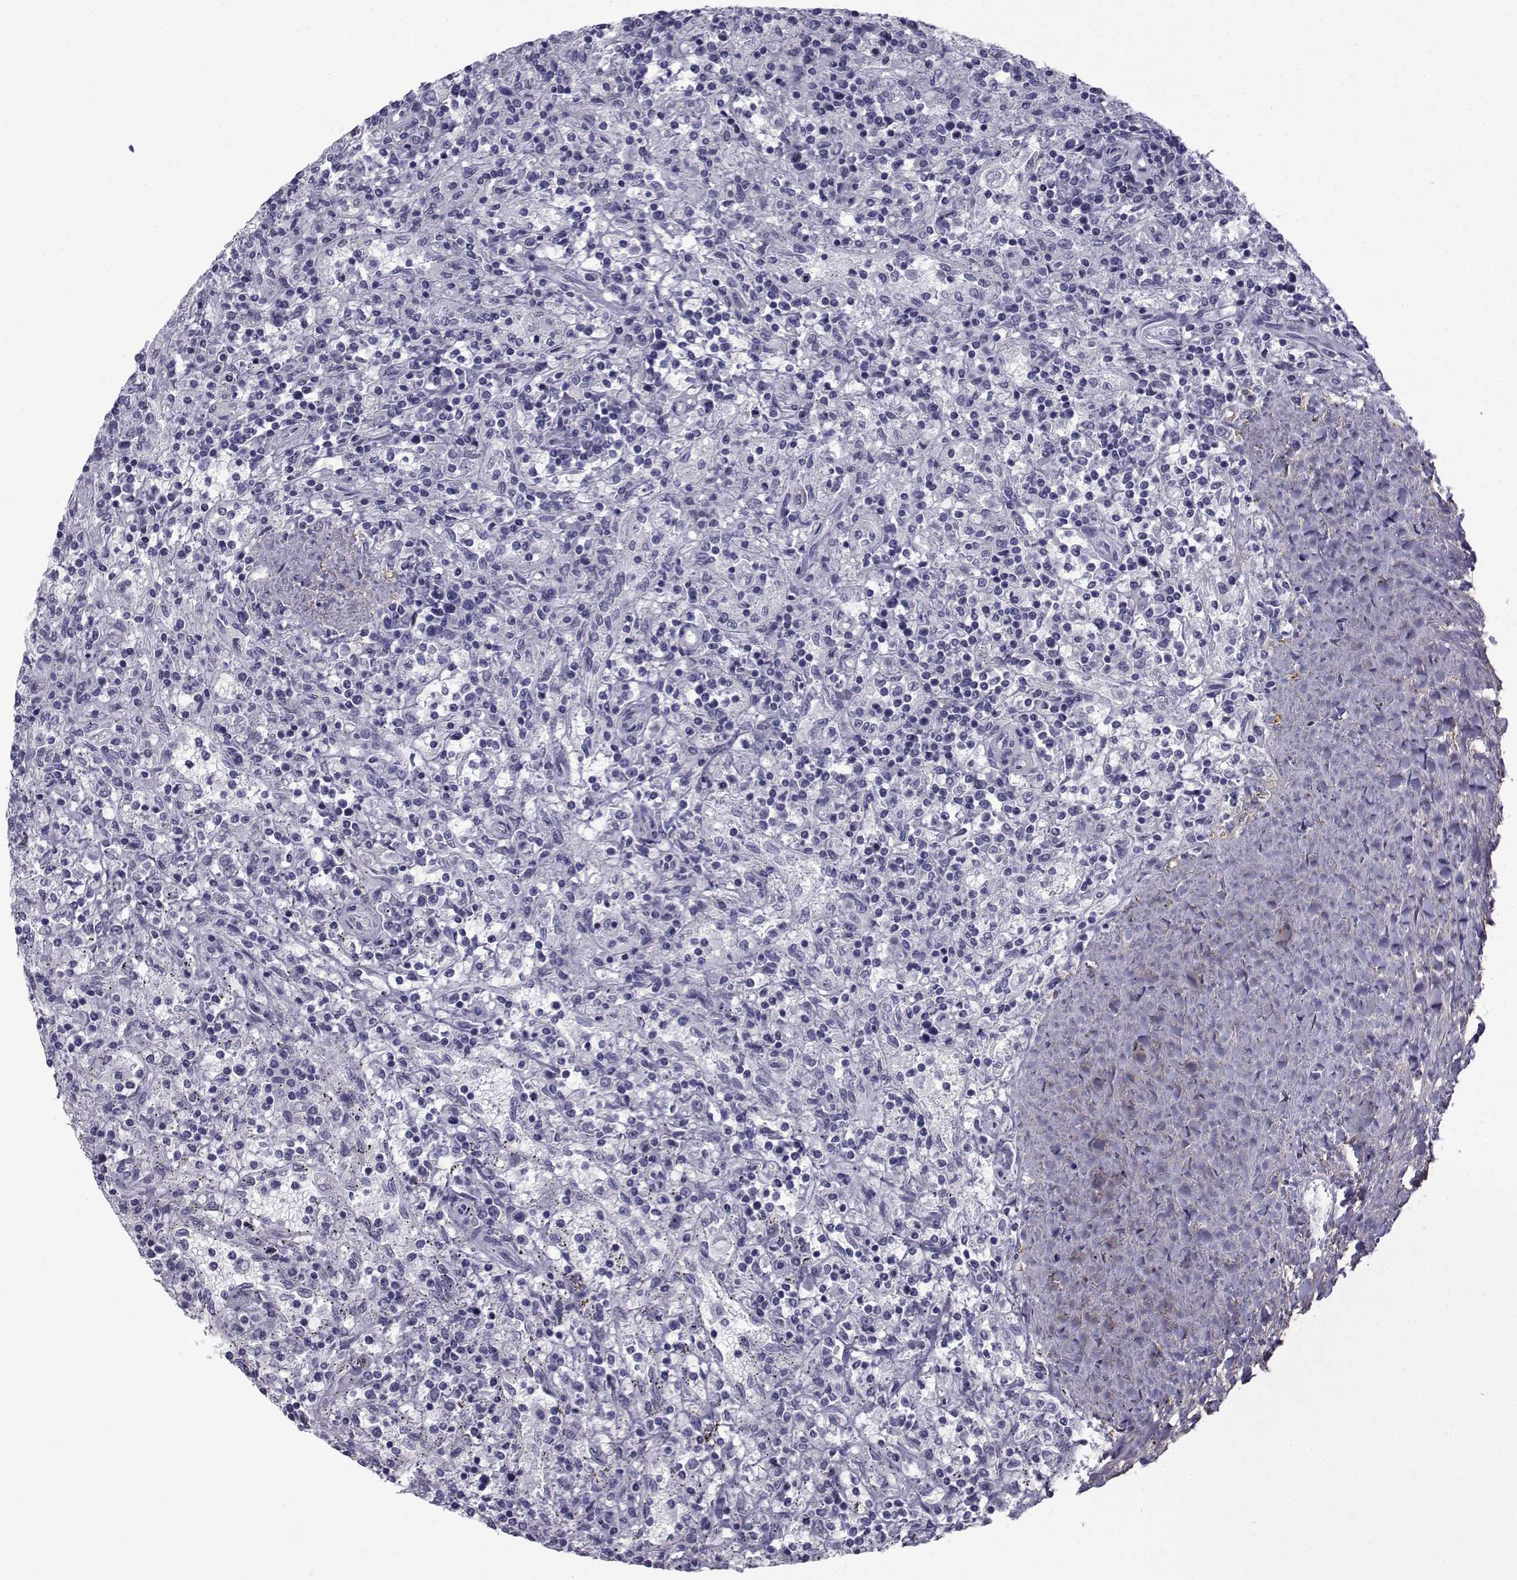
{"staining": {"intensity": "negative", "quantity": "none", "location": "none"}, "tissue": "lymphoma", "cell_type": "Tumor cells", "image_type": "cancer", "snomed": [{"axis": "morphology", "description": "Malignant lymphoma, non-Hodgkin's type, Low grade"}, {"axis": "topography", "description": "Spleen"}], "caption": "Lymphoma was stained to show a protein in brown. There is no significant staining in tumor cells.", "gene": "SPANXD", "patient": {"sex": "male", "age": 62}}